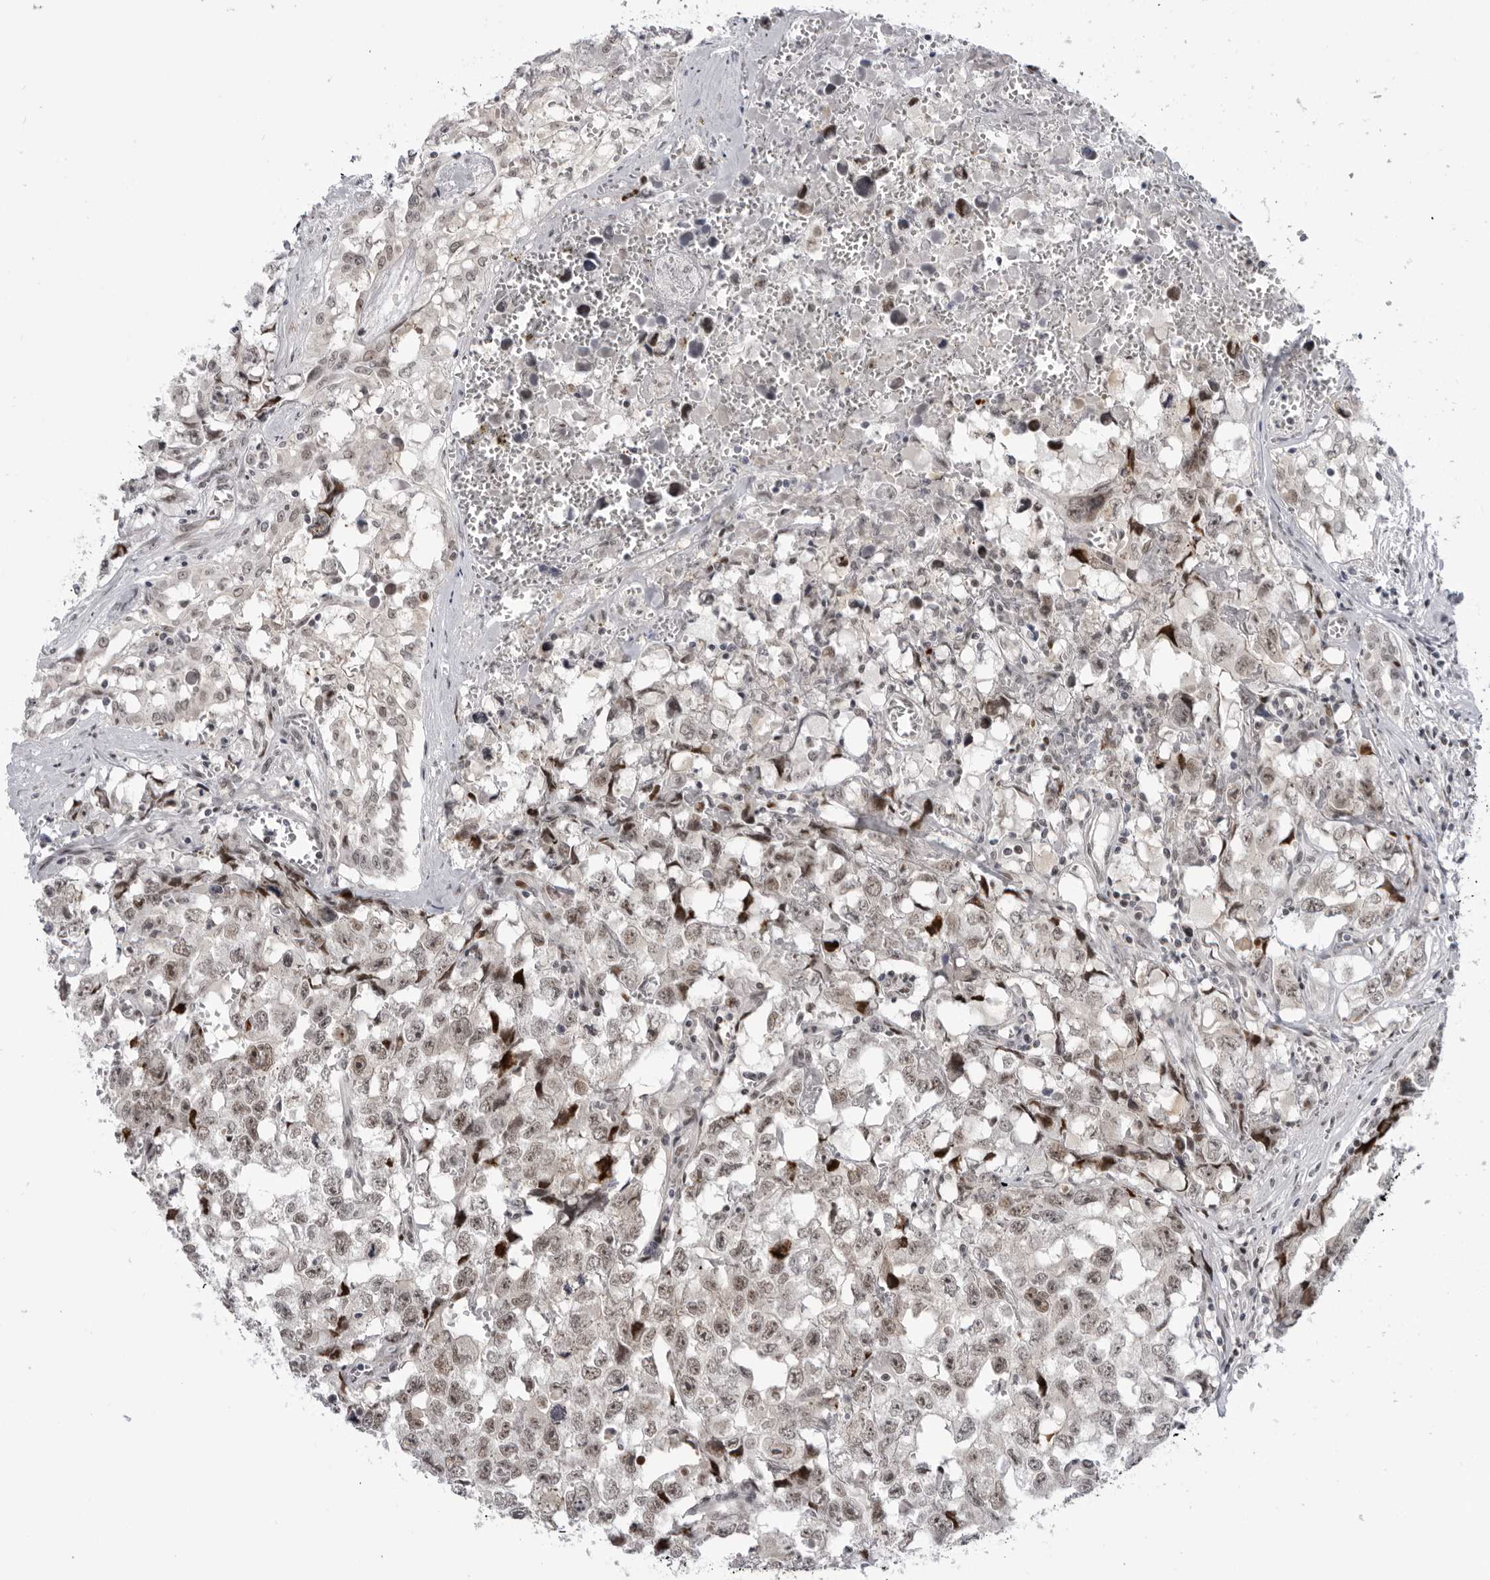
{"staining": {"intensity": "weak", "quantity": ">75%", "location": "nuclear"}, "tissue": "testis cancer", "cell_type": "Tumor cells", "image_type": "cancer", "snomed": [{"axis": "morphology", "description": "Carcinoma, Embryonal, NOS"}, {"axis": "topography", "description": "Testis"}], "caption": "Weak nuclear protein staining is seen in about >75% of tumor cells in testis embryonal carcinoma.", "gene": "ALPK2", "patient": {"sex": "male", "age": 31}}